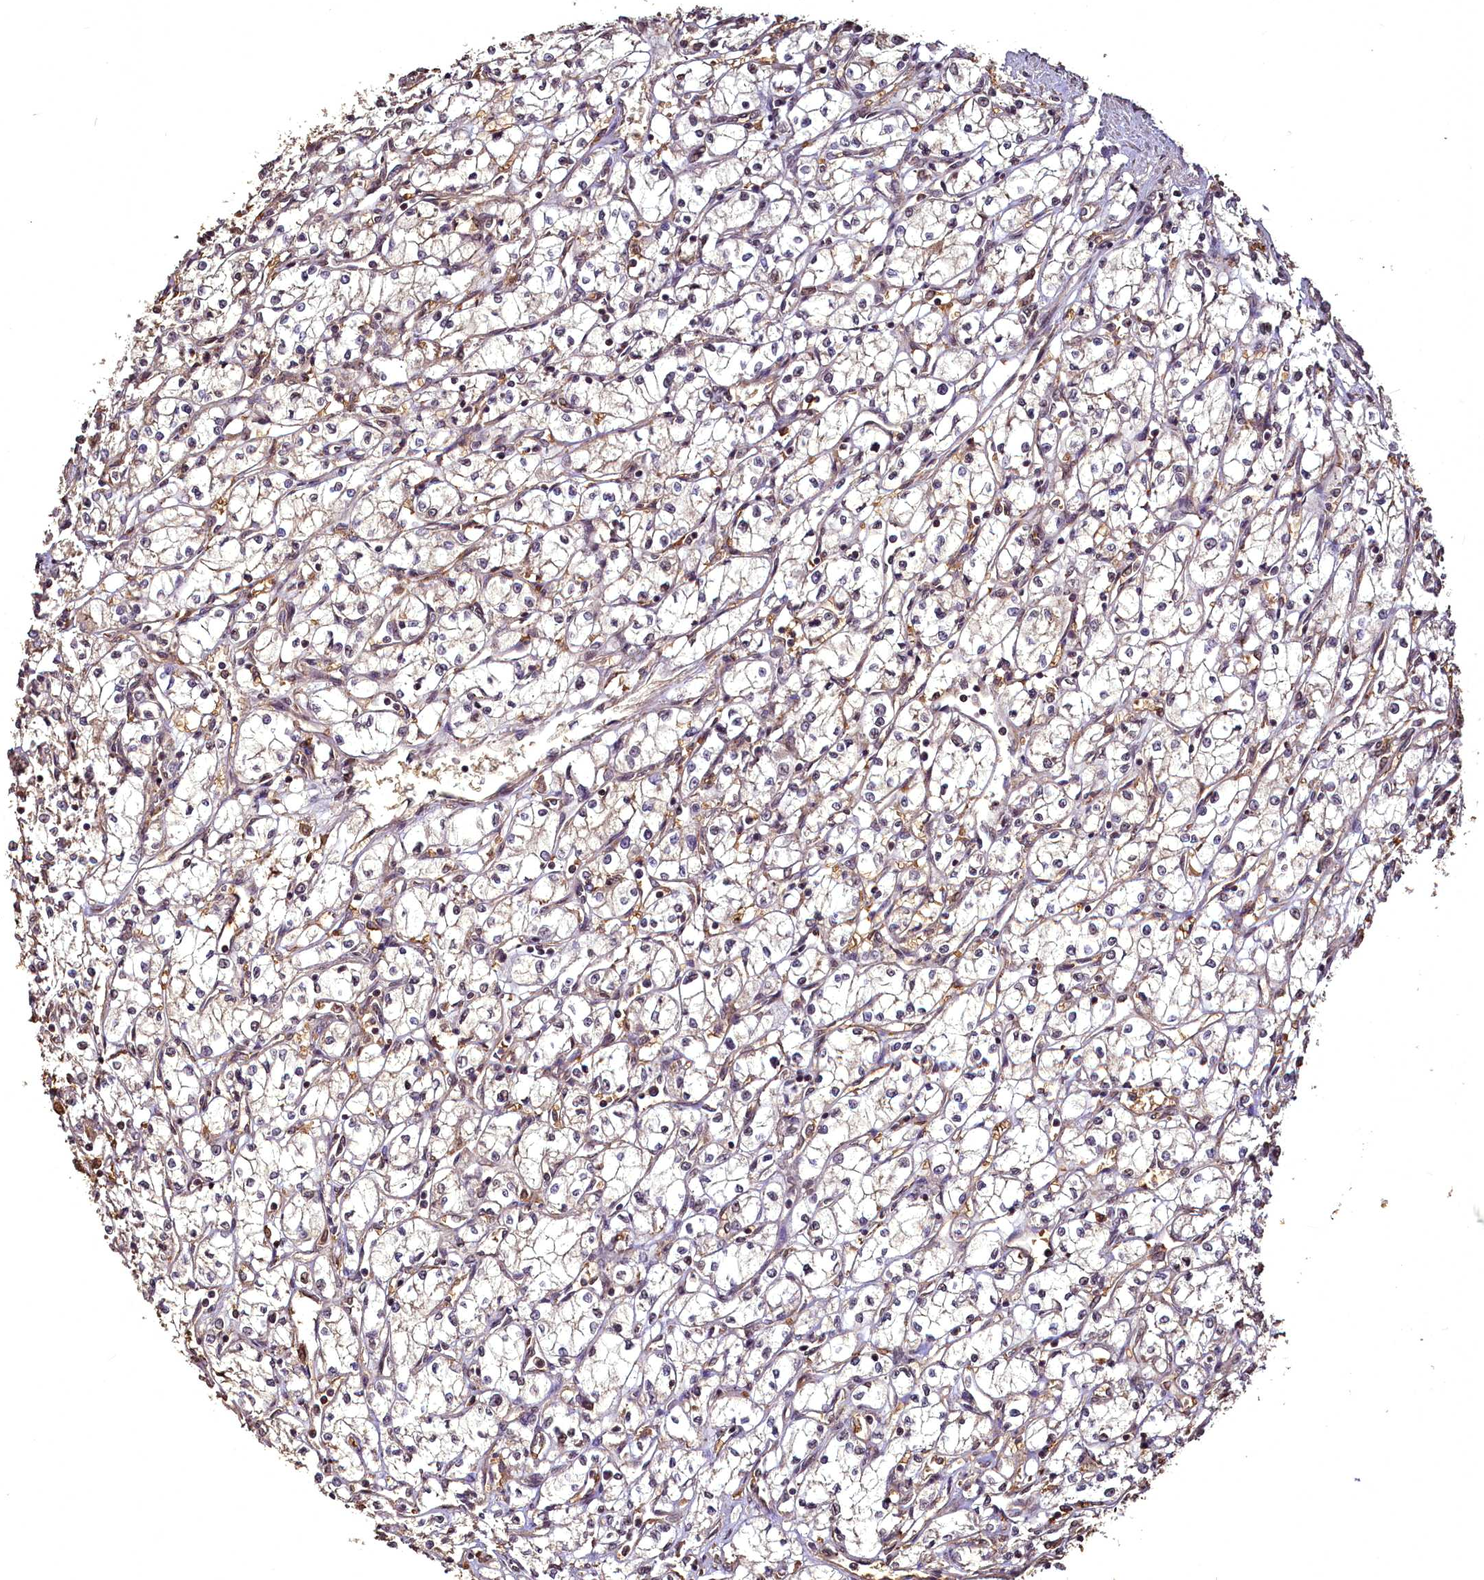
{"staining": {"intensity": "weak", "quantity": "<25%", "location": "cytoplasmic/membranous"}, "tissue": "renal cancer", "cell_type": "Tumor cells", "image_type": "cancer", "snomed": [{"axis": "morphology", "description": "Adenocarcinoma, NOS"}, {"axis": "topography", "description": "Kidney"}], "caption": "Immunohistochemistry of adenocarcinoma (renal) demonstrates no positivity in tumor cells.", "gene": "VPS51", "patient": {"sex": "male", "age": 59}}